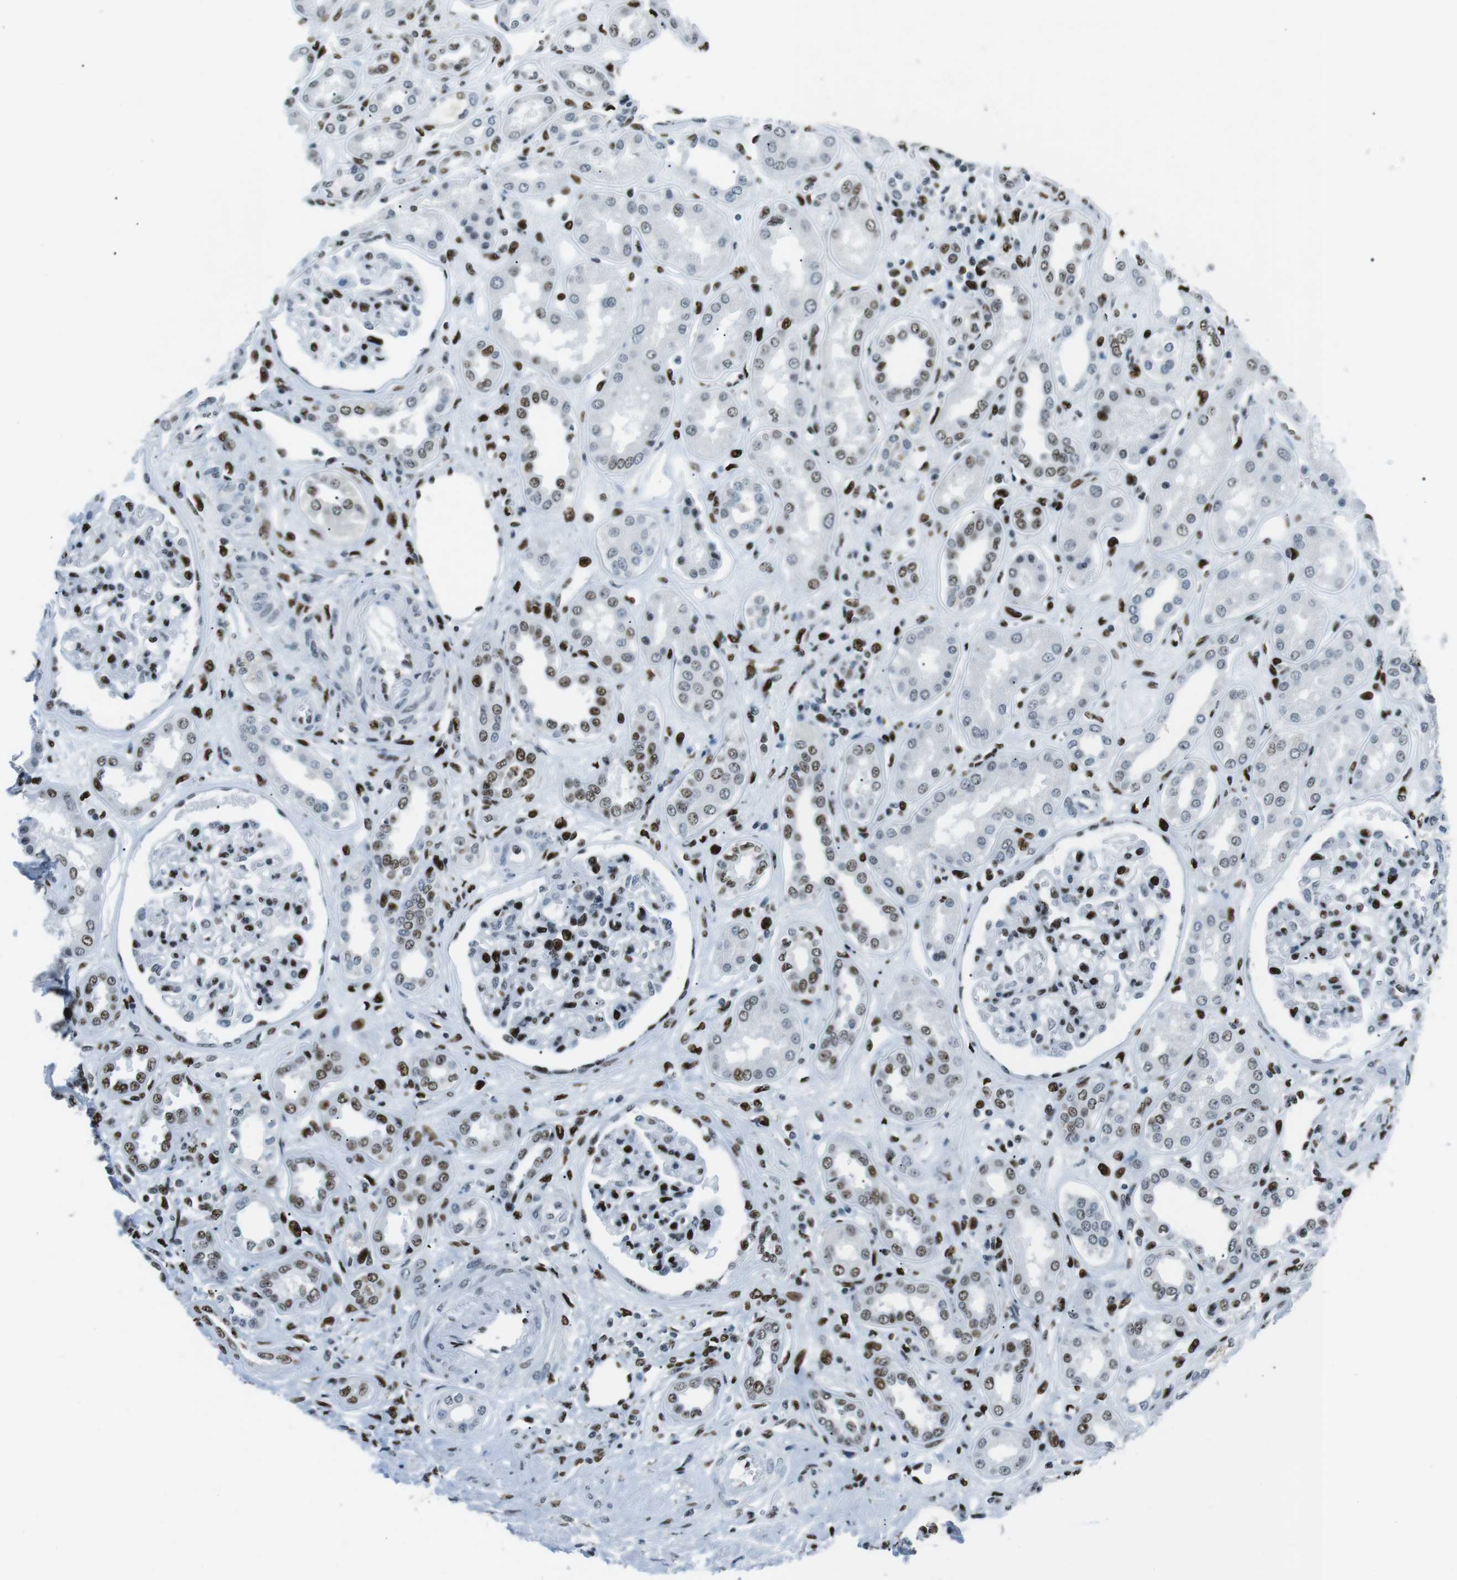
{"staining": {"intensity": "strong", "quantity": "25%-75%", "location": "nuclear"}, "tissue": "kidney", "cell_type": "Cells in glomeruli", "image_type": "normal", "snomed": [{"axis": "morphology", "description": "Normal tissue, NOS"}, {"axis": "topography", "description": "Kidney"}], "caption": "Cells in glomeruli show strong nuclear staining in approximately 25%-75% of cells in unremarkable kidney. The staining was performed using DAB, with brown indicating positive protein expression. Nuclei are stained blue with hematoxylin.", "gene": "PML", "patient": {"sex": "male", "age": 59}}